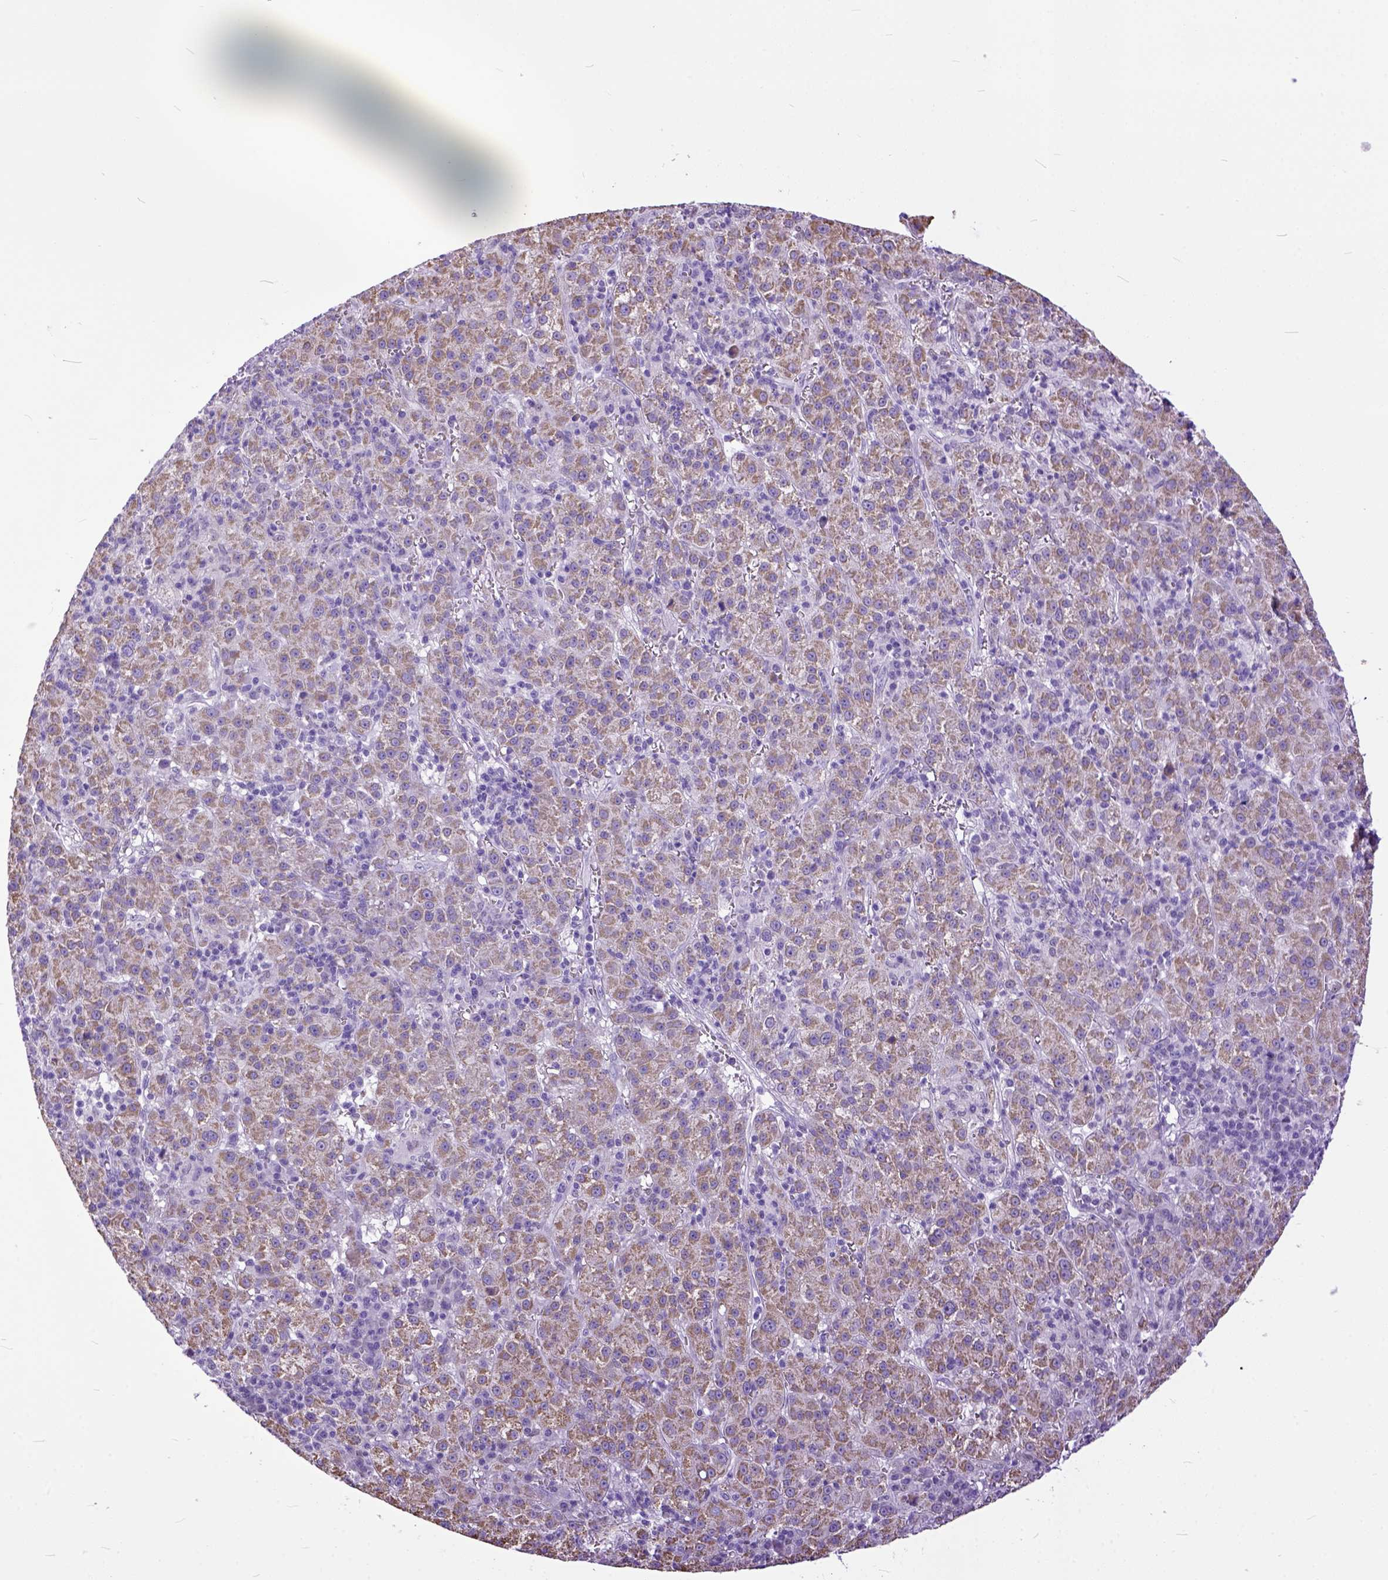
{"staining": {"intensity": "moderate", "quantity": ">75%", "location": "cytoplasmic/membranous"}, "tissue": "liver cancer", "cell_type": "Tumor cells", "image_type": "cancer", "snomed": [{"axis": "morphology", "description": "Carcinoma, Hepatocellular, NOS"}, {"axis": "topography", "description": "Liver"}], "caption": "Liver cancer (hepatocellular carcinoma) tissue shows moderate cytoplasmic/membranous positivity in about >75% of tumor cells, visualized by immunohistochemistry.", "gene": "CRB1", "patient": {"sex": "female", "age": 60}}